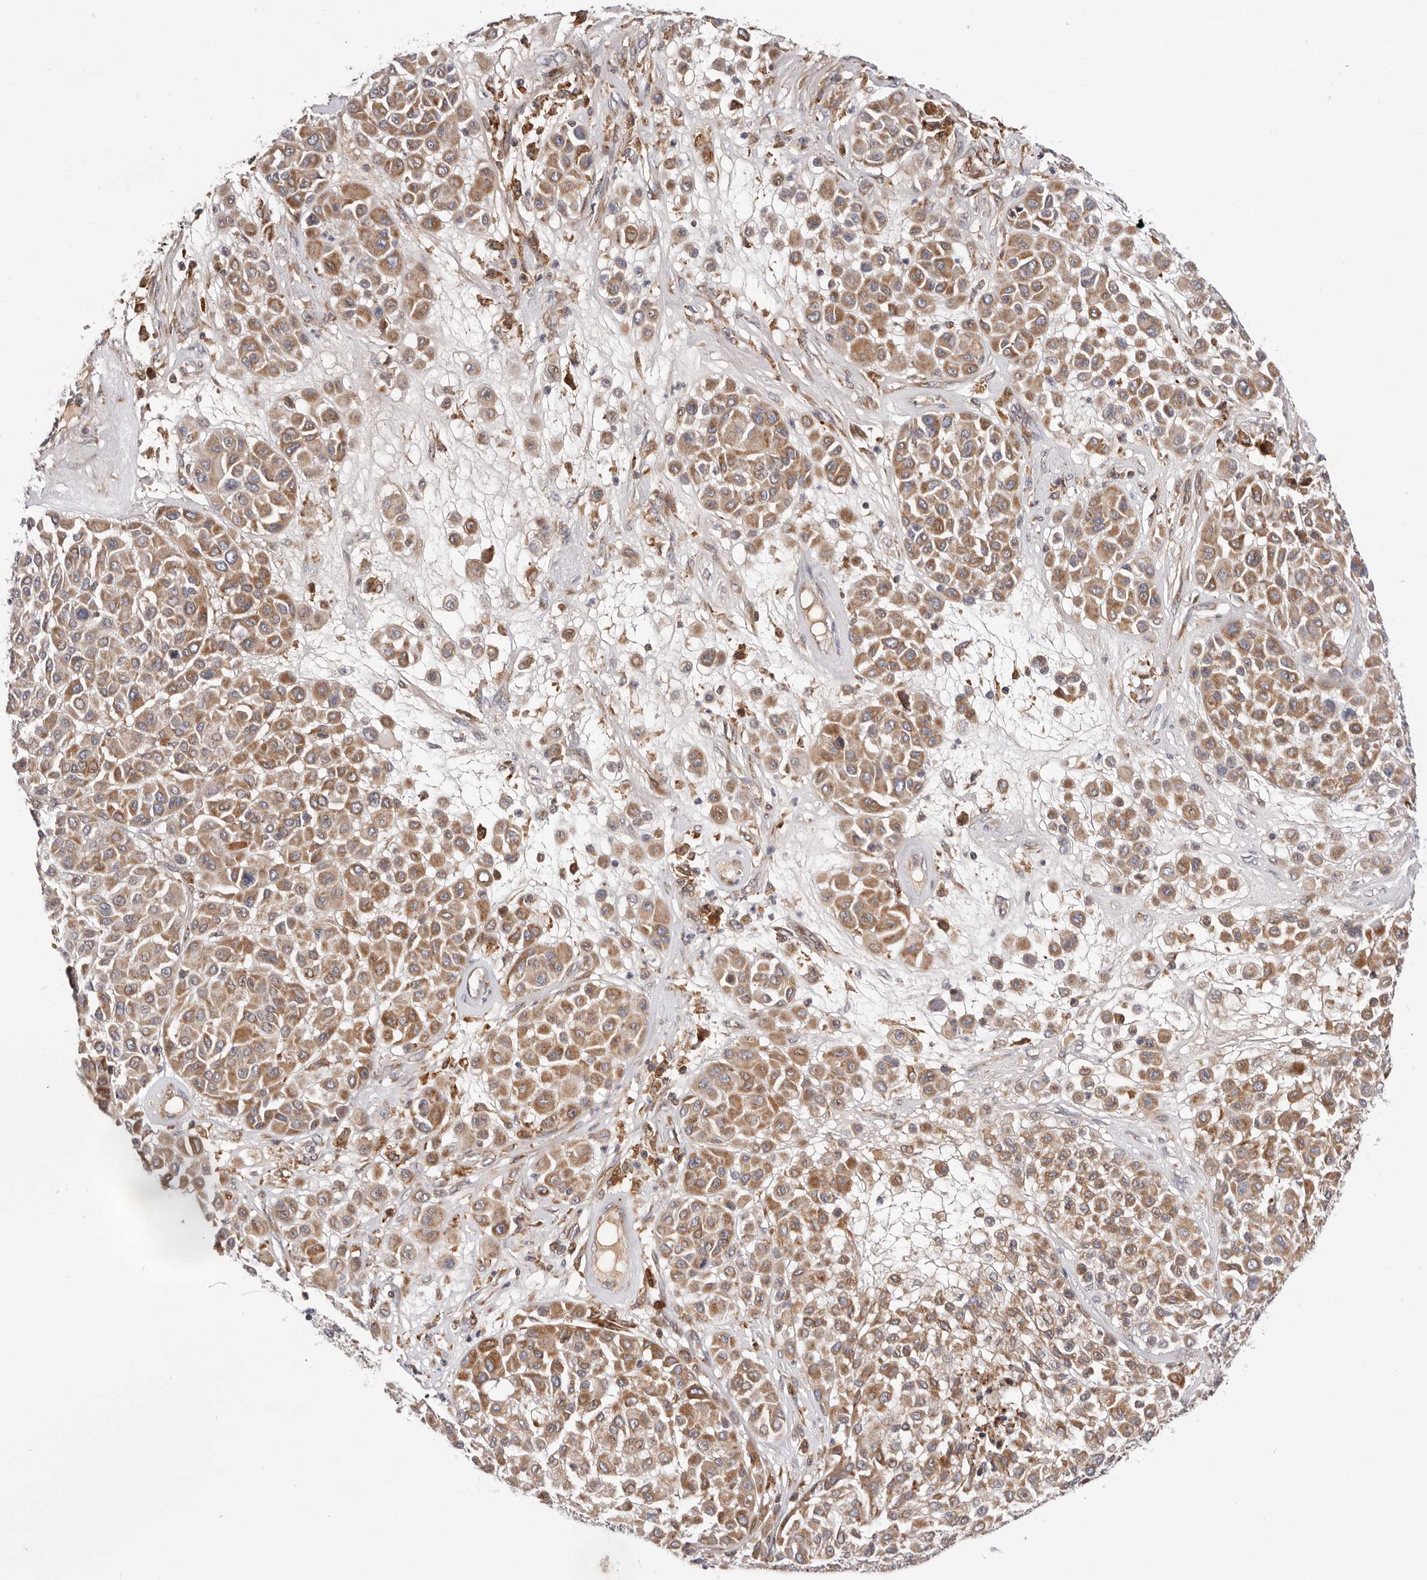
{"staining": {"intensity": "moderate", "quantity": ">75%", "location": "cytoplasmic/membranous"}, "tissue": "melanoma", "cell_type": "Tumor cells", "image_type": "cancer", "snomed": [{"axis": "morphology", "description": "Malignant melanoma, Metastatic site"}, {"axis": "topography", "description": "Soft tissue"}], "caption": "DAB (3,3'-diaminobenzidine) immunohistochemical staining of melanoma shows moderate cytoplasmic/membranous protein positivity in about >75% of tumor cells.", "gene": "RNF213", "patient": {"sex": "male", "age": 41}}